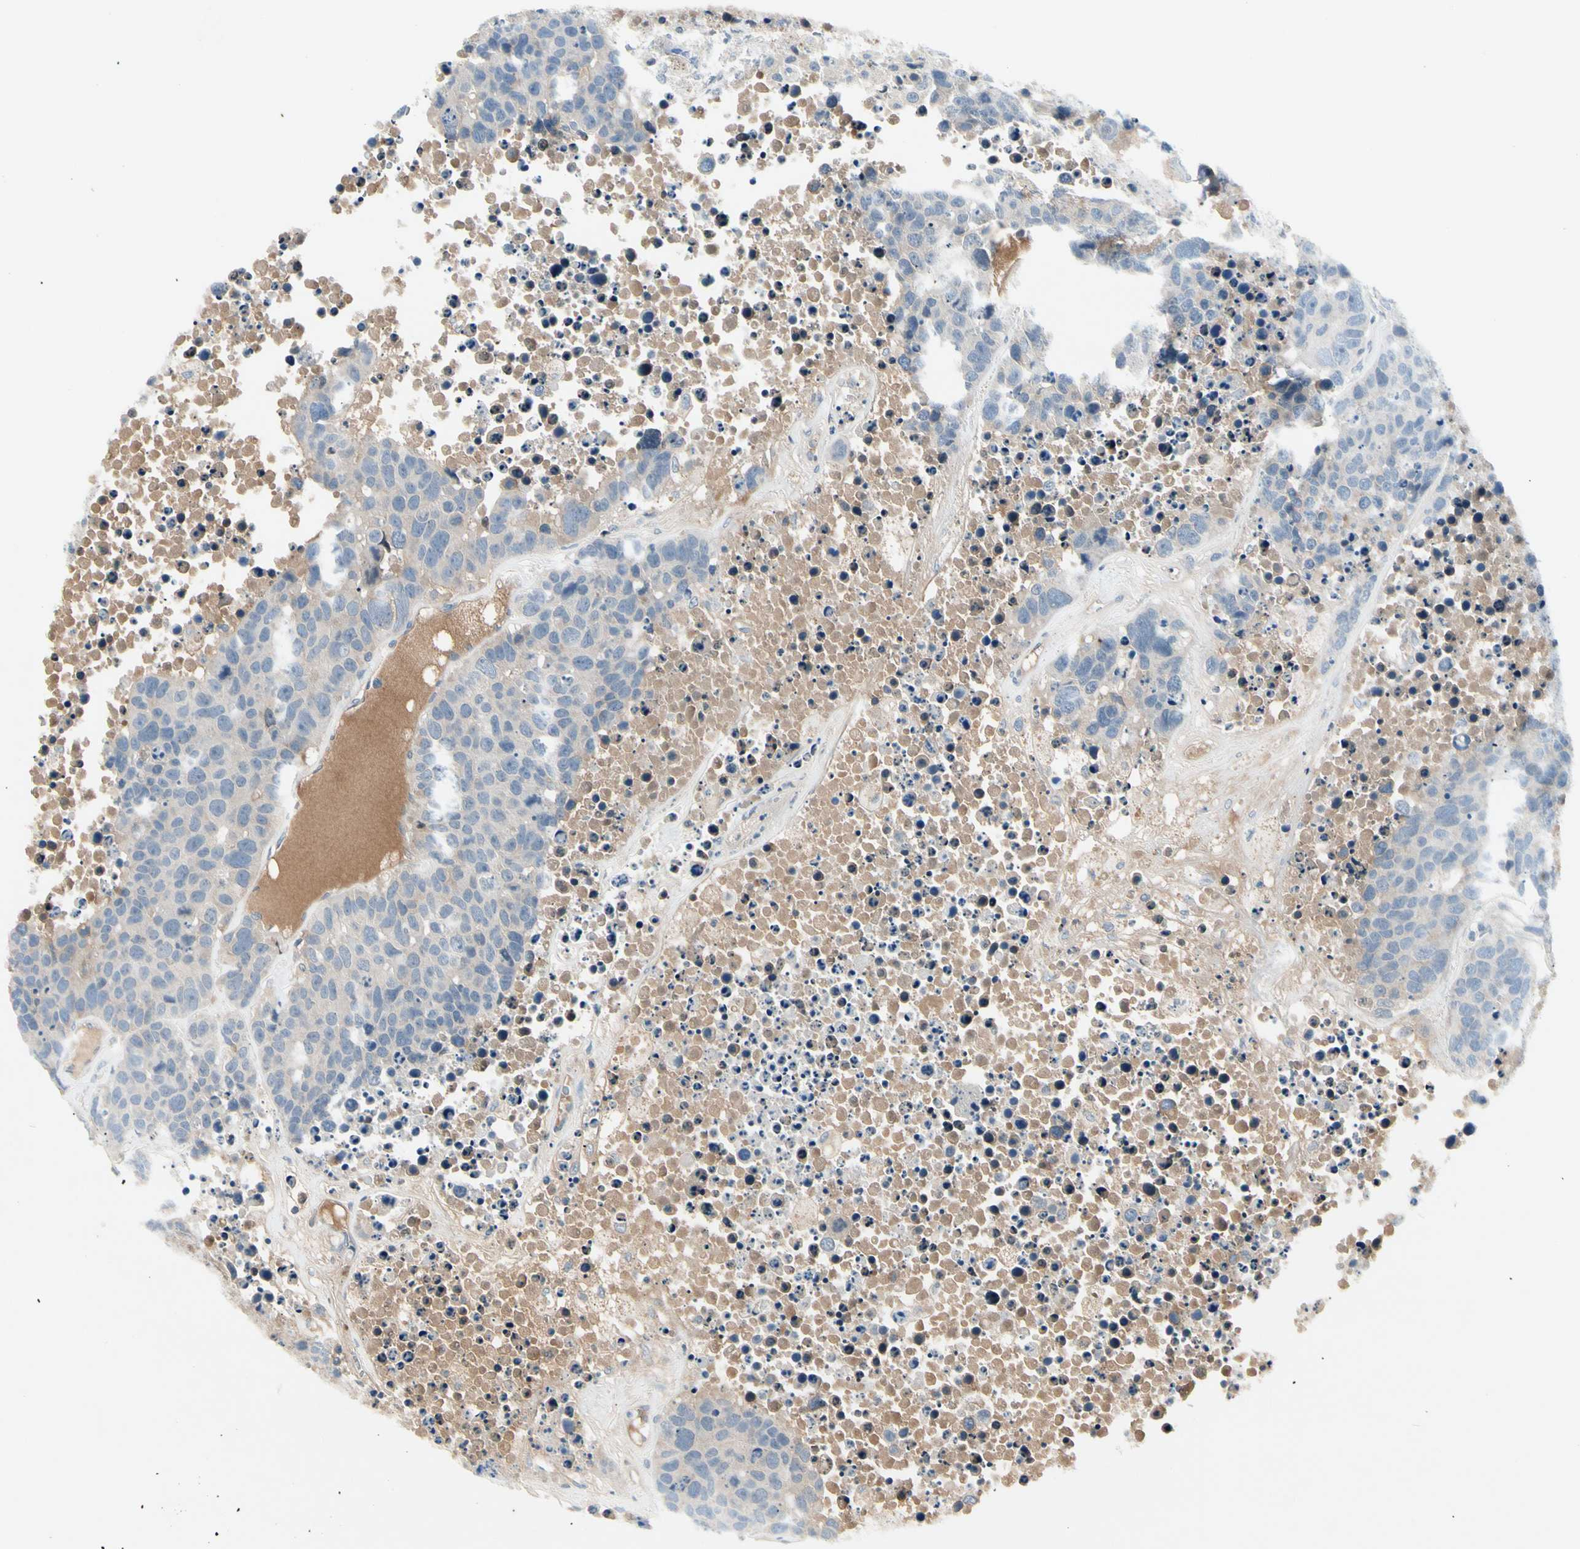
{"staining": {"intensity": "weak", "quantity": "<25%", "location": "cytoplasmic/membranous"}, "tissue": "carcinoid", "cell_type": "Tumor cells", "image_type": "cancer", "snomed": [{"axis": "morphology", "description": "Carcinoid, malignant, NOS"}, {"axis": "topography", "description": "Lung"}], "caption": "This is an immunohistochemistry micrograph of carcinoid (malignant). There is no expression in tumor cells.", "gene": "CCL4", "patient": {"sex": "male", "age": 60}}